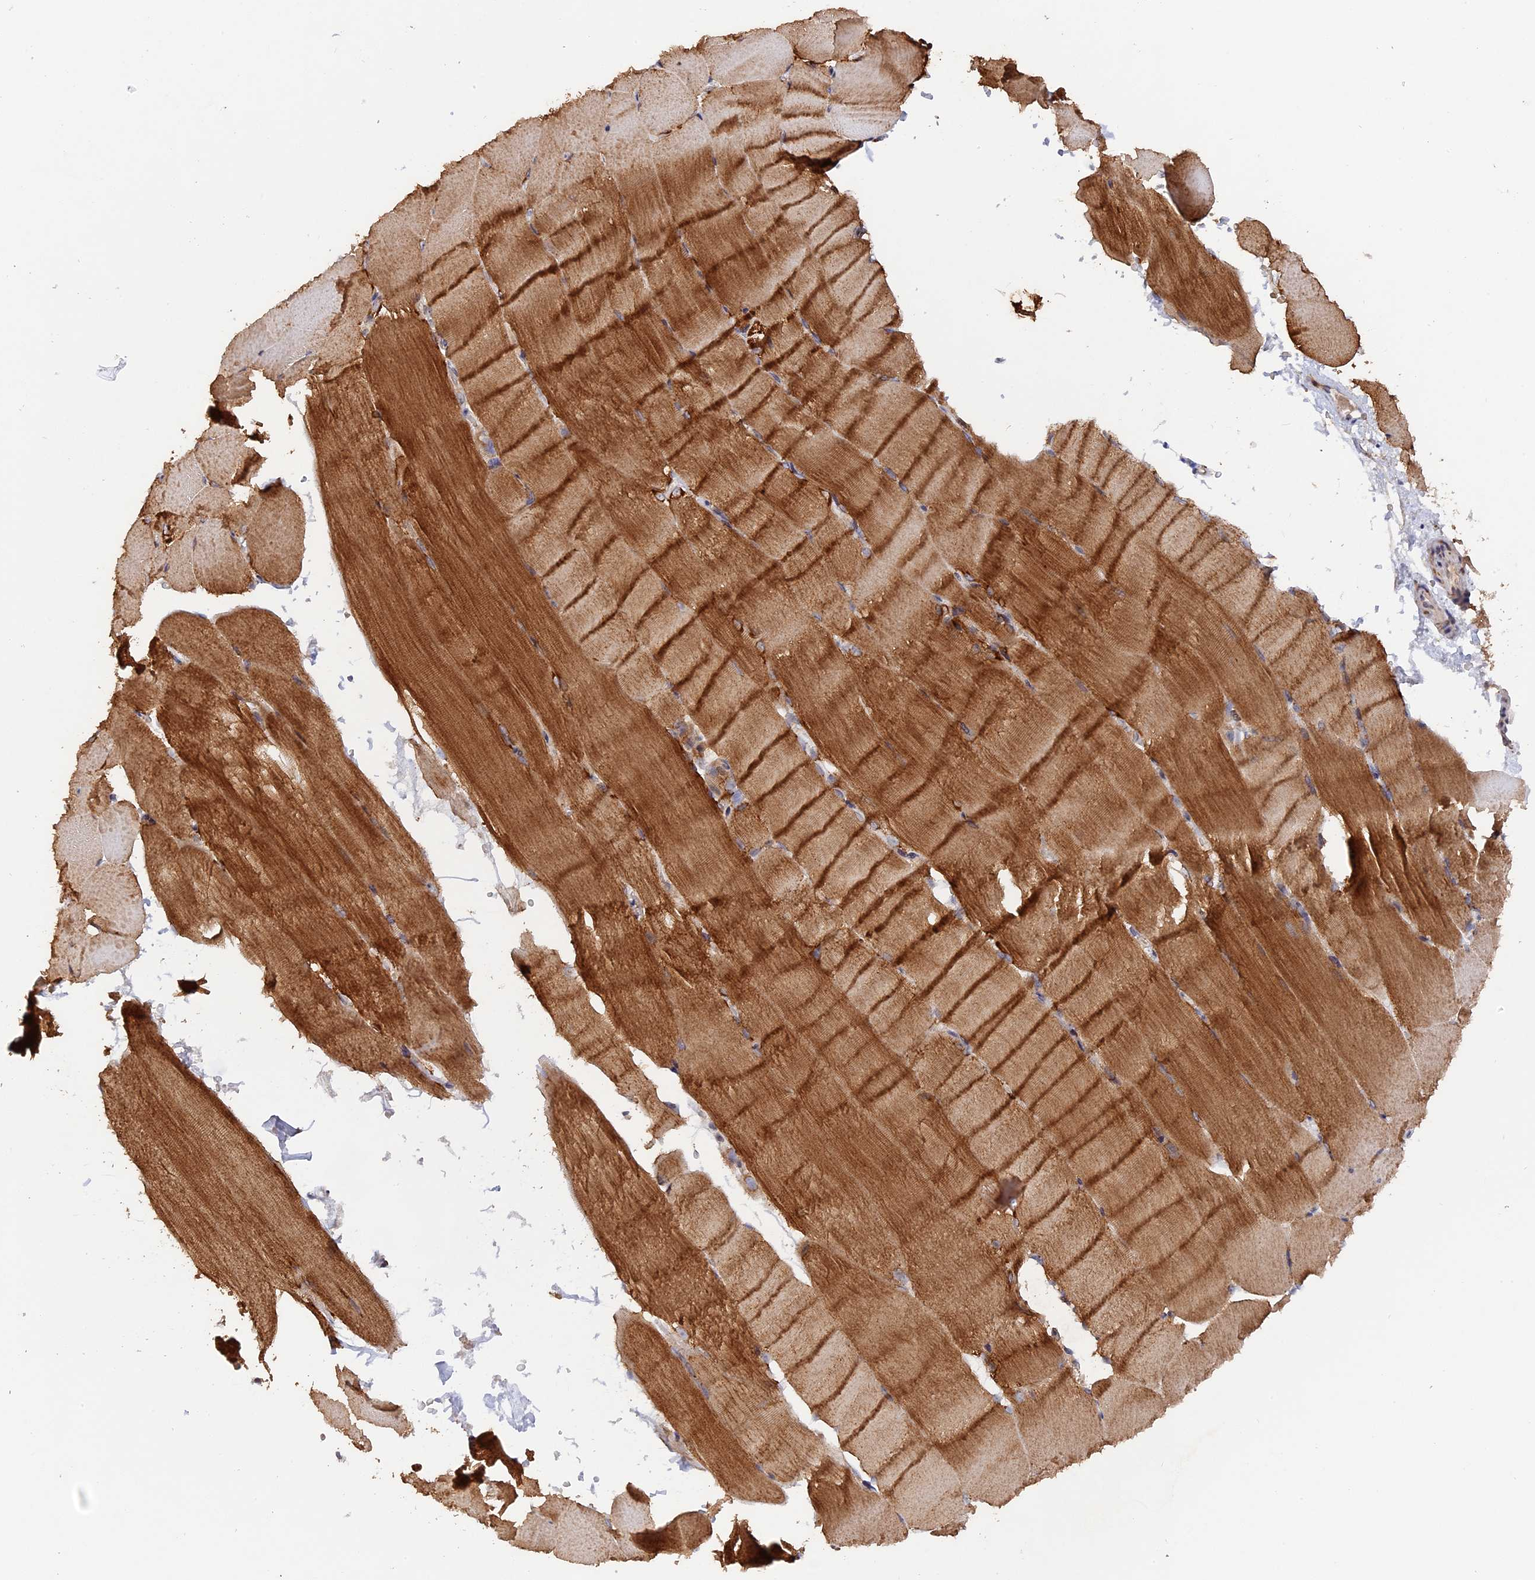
{"staining": {"intensity": "strong", "quantity": ">75%", "location": "cytoplasmic/membranous"}, "tissue": "skeletal muscle", "cell_type": "Myocytes", "image_type": "normal", "snomed": [{"axis": "morphology", "description": "Normal tissue, NOS"}, {"axis": "topography", "description": "Skeletal muscle"}, {"axis": "topography", "description": "Parathyroid gland"}], "caption": "Protein expression analysis of benign skeletal muscle displays strong cytoplasmic/membranous expression in approximately >75% of myocytes.", "gene": "MPV17L", "patient": {"sex": "female", "age": 37}}